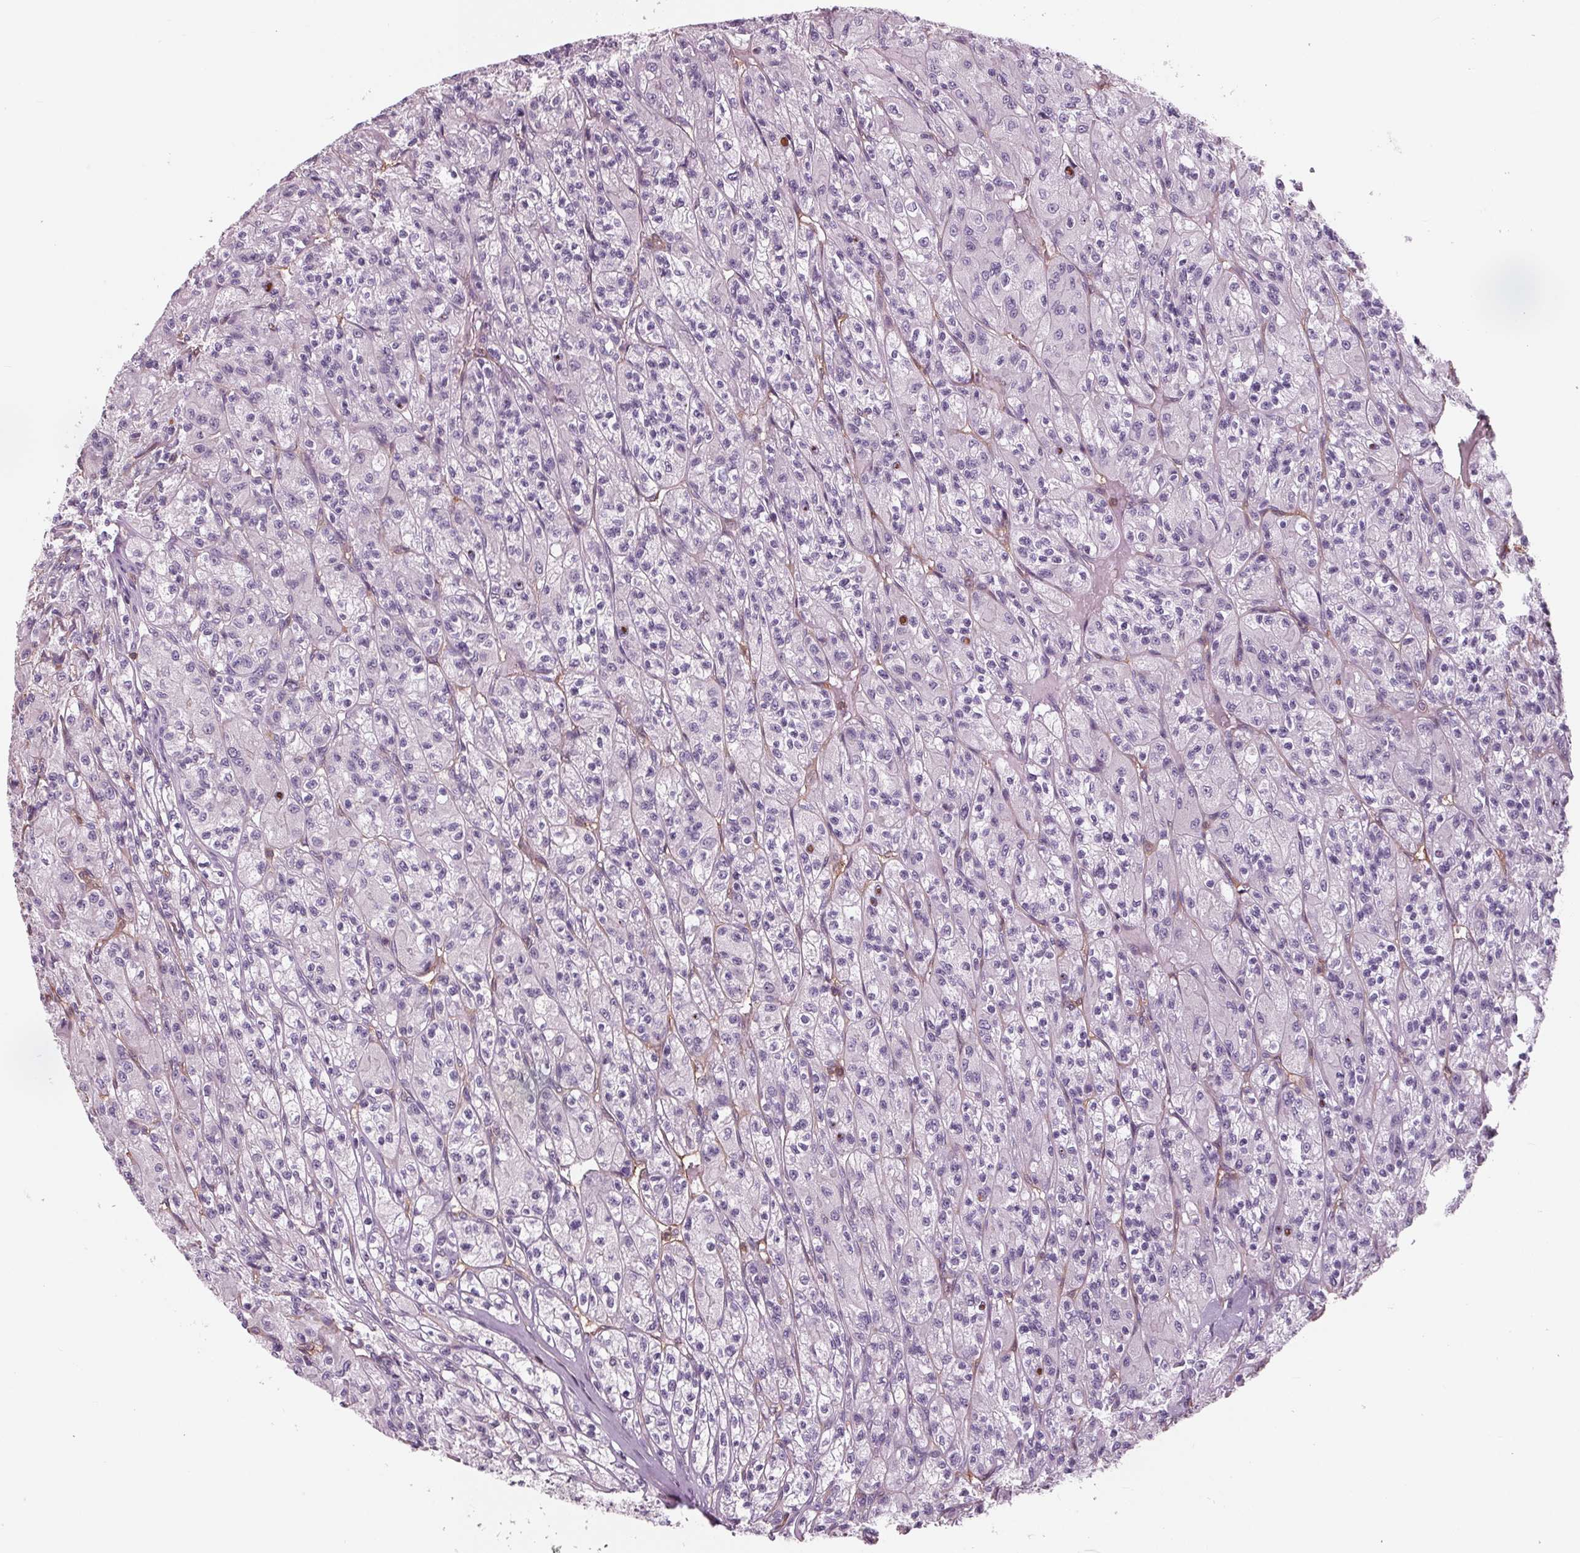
{"staining": {"intensity": "negative", "quantity": "none", "location": "none"}, "tissue": "renal cancer", "cell_type": "Tumor cells", "image_type": "cancer", "snomed": [{"axis": "morphology", "description": "Adenocarcinoma, NOS"}, {"axis": "topography", "description": "Kidney"}], "caption": "Immunohistochemical staining of renal adenocarcinoma displays no significant staining in tumor cells.", "gene": "ARHGAP25", "patient": {"sex": "female", "age": 70}}